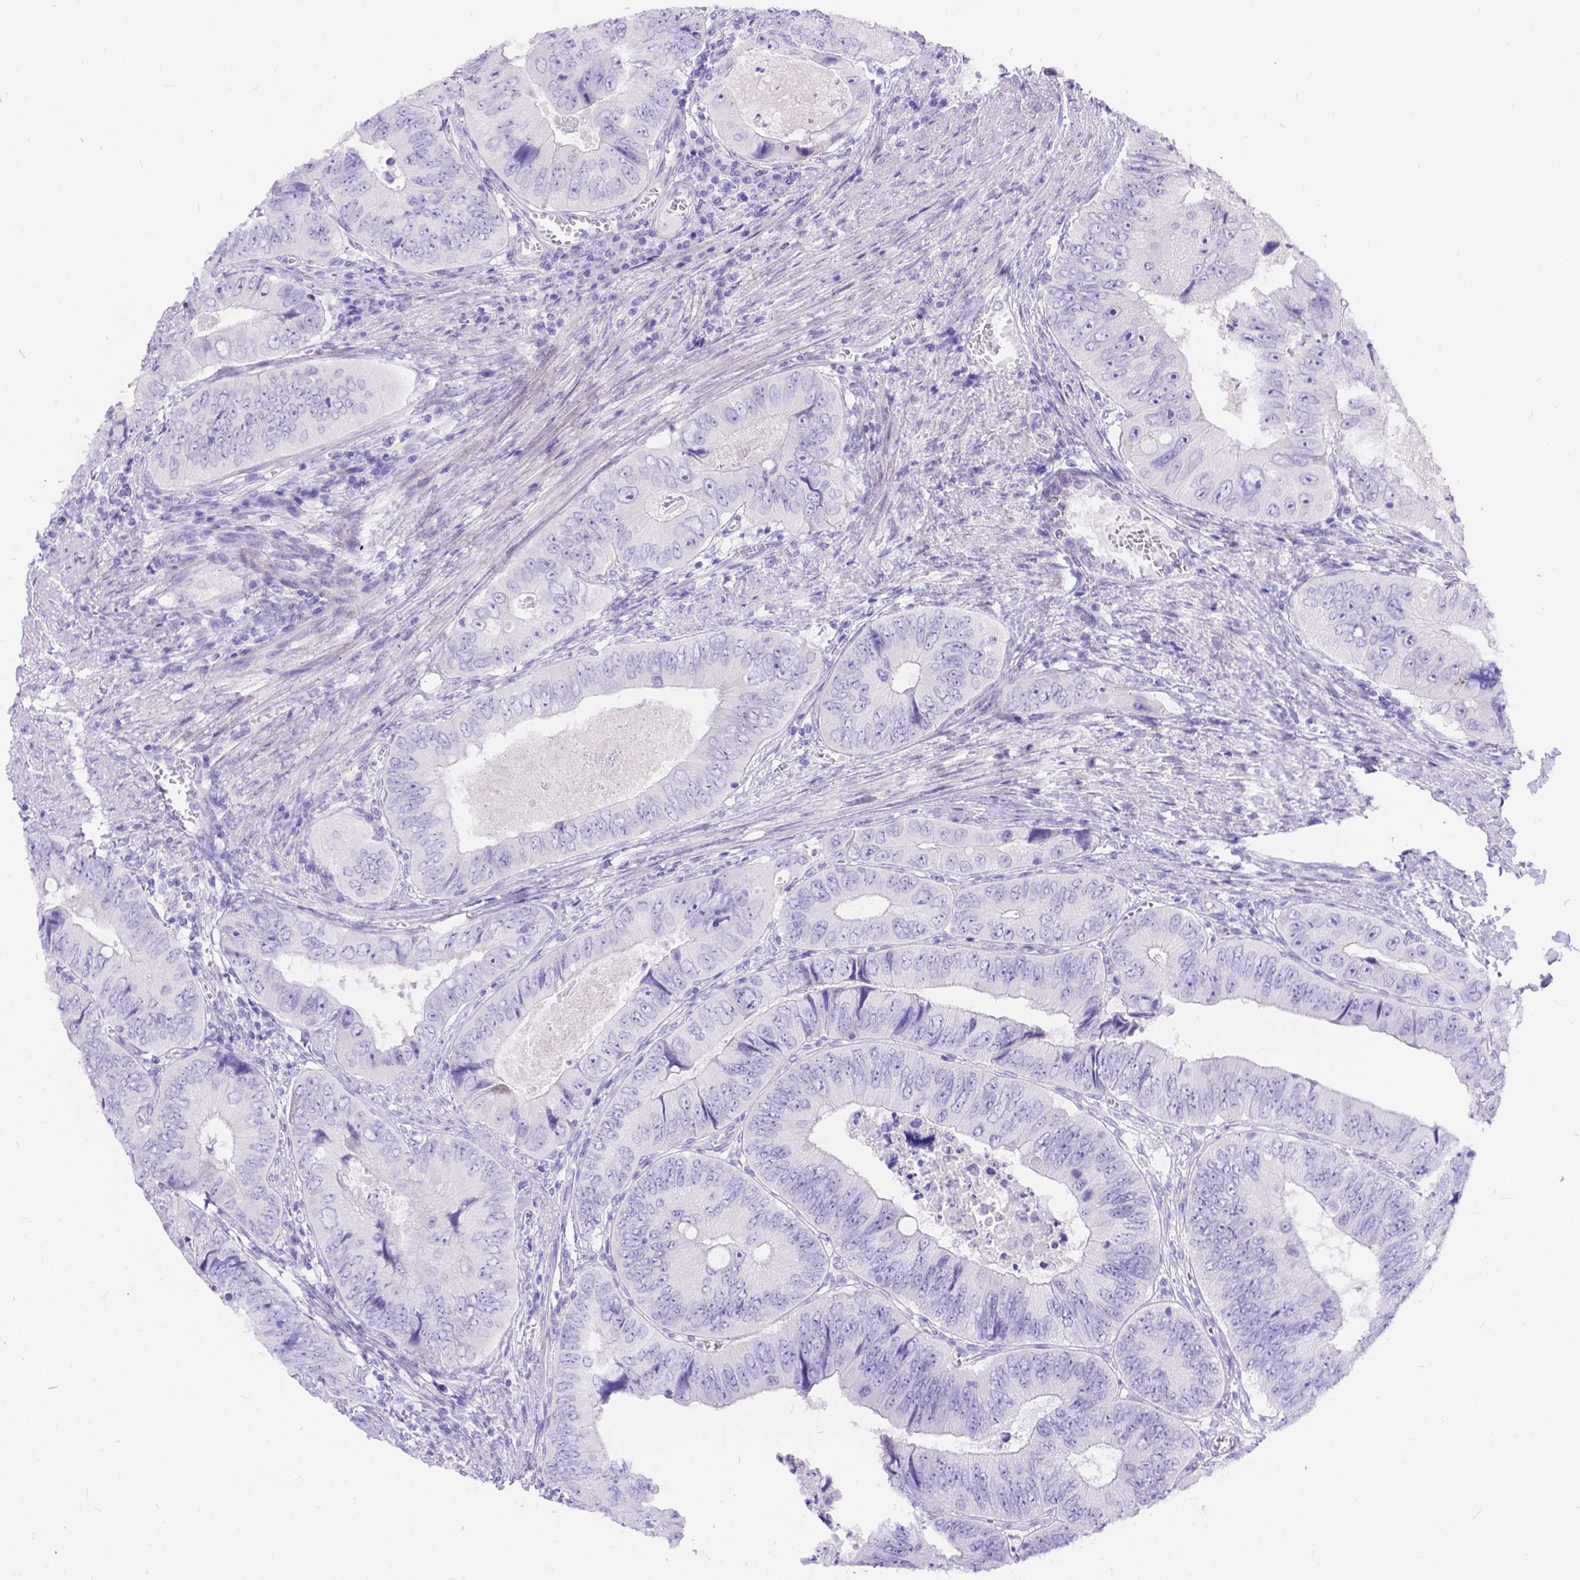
{"staining": {"intensity": "negative", "quantity": "none", "location": "none"}, "tissue": "colorectal cancer", "cell_type": "Tumor cells", "image_type": "cancer", "snomed": [{"axis": "morphology", "description": "Adenocarcinoma, NOS"}, {"axis": "topography", "description": "Colon"}], "caption": "IHC photomicrograph of neoplastic tissue: human colorectal cancer (adenocarcinoma) stained with DAB (3,3'-diaminobenzidine) displays no significant protein expression in tumor cells.", "gene": "KLHL10", "patient": {"sex": "female", "age": 84}}